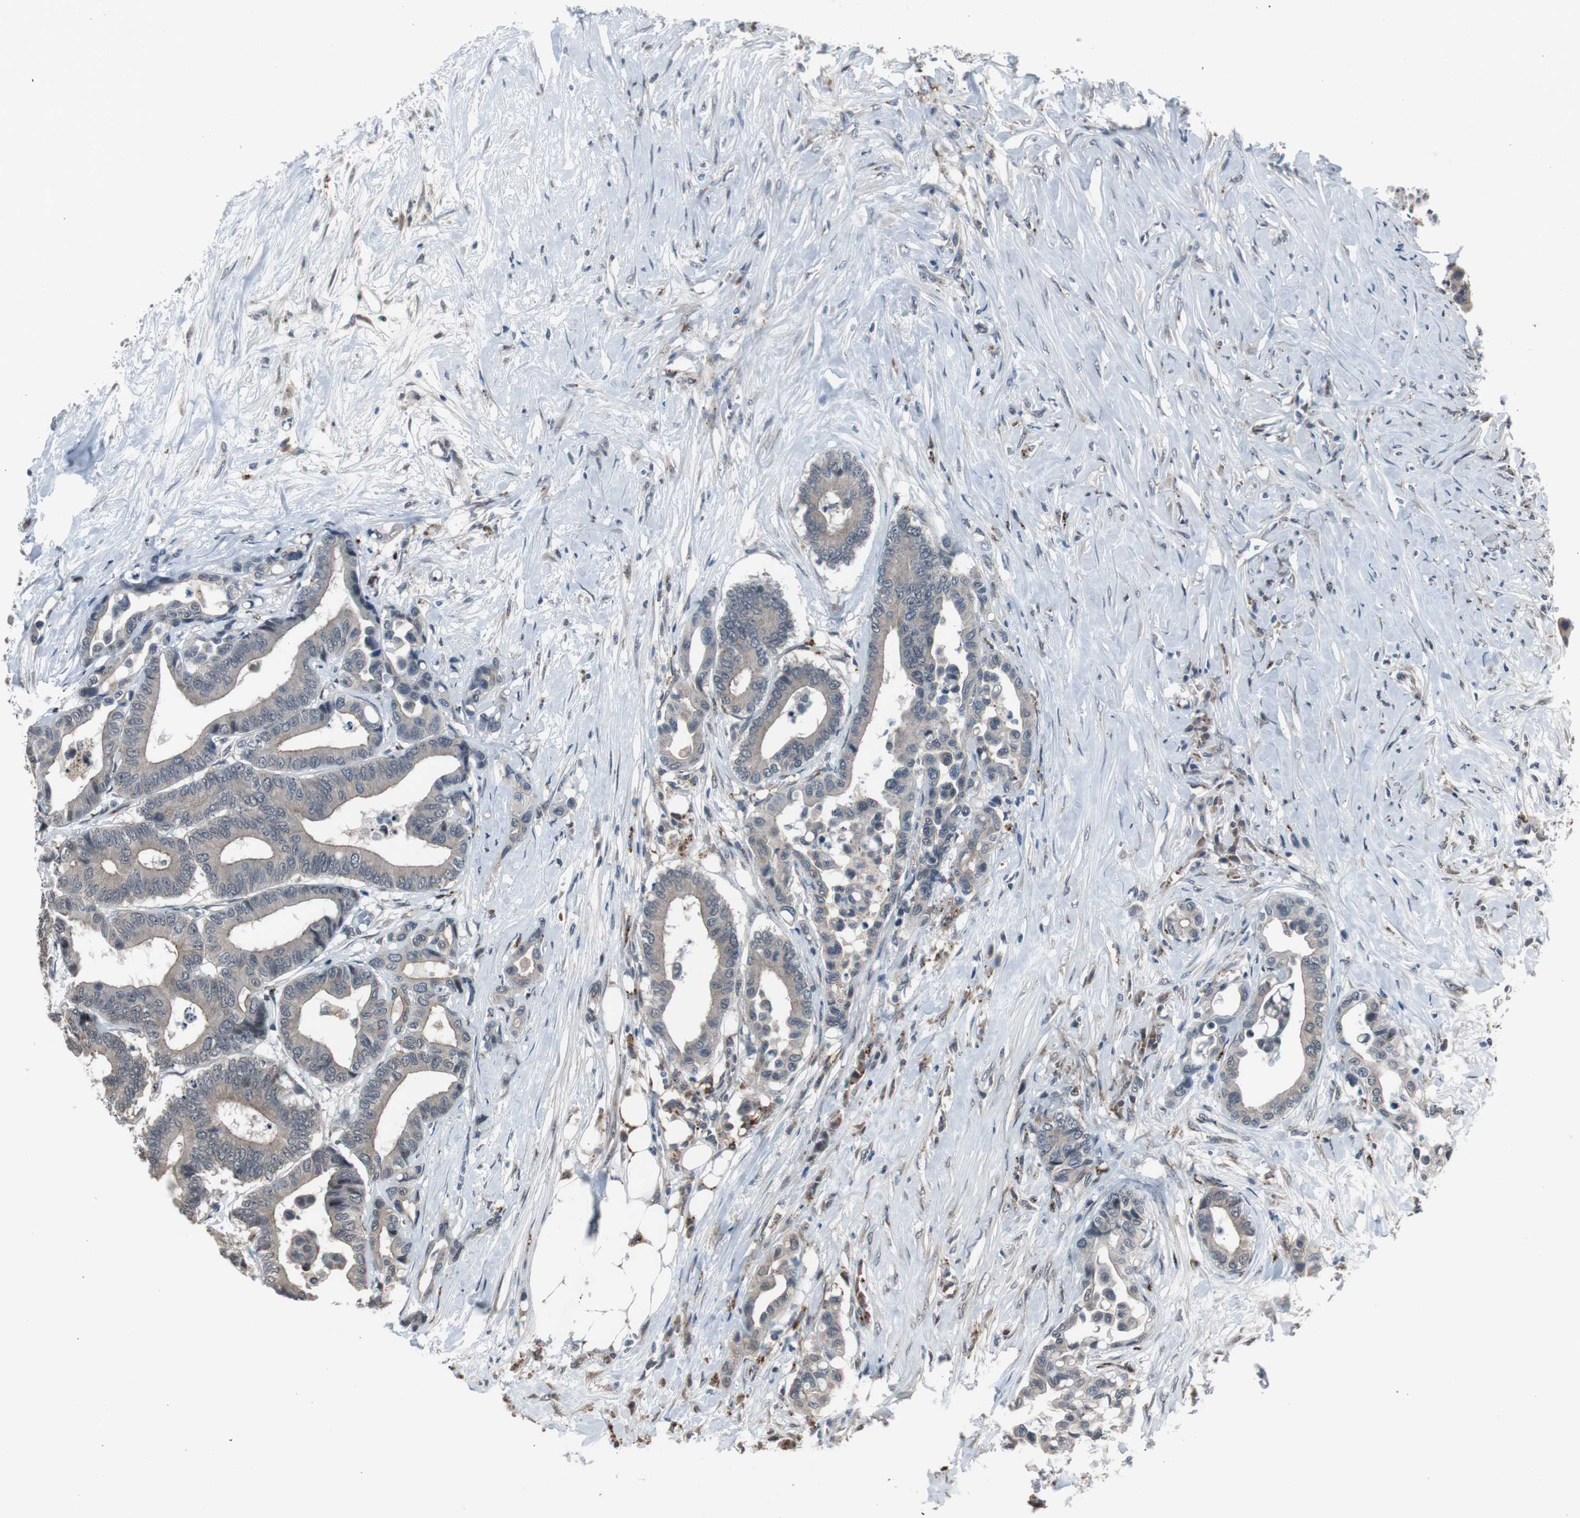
{"staining": {"intensity": "weak", "quantity": "<25%", "location": "cytoplasmic/membranous"}, "tissue": "colorectal cancer", "cell_type": "Tumor cells", "image_type": "cancer", "snomed": [{"axis": "morphology", "description": "Normal tissue, NOS"}, {"axis": "morphology", "description": "Adenocarcinoma, NOS"}, {"axis": "topography", "description": "Colon"}], "caption": "Human colorectal adenocarcinoma stained for a protein using immunohistochemistry displays no expression in tumor cells.", "gene": "BOLA1", "patient": {"sex": "male", "age": 82}}